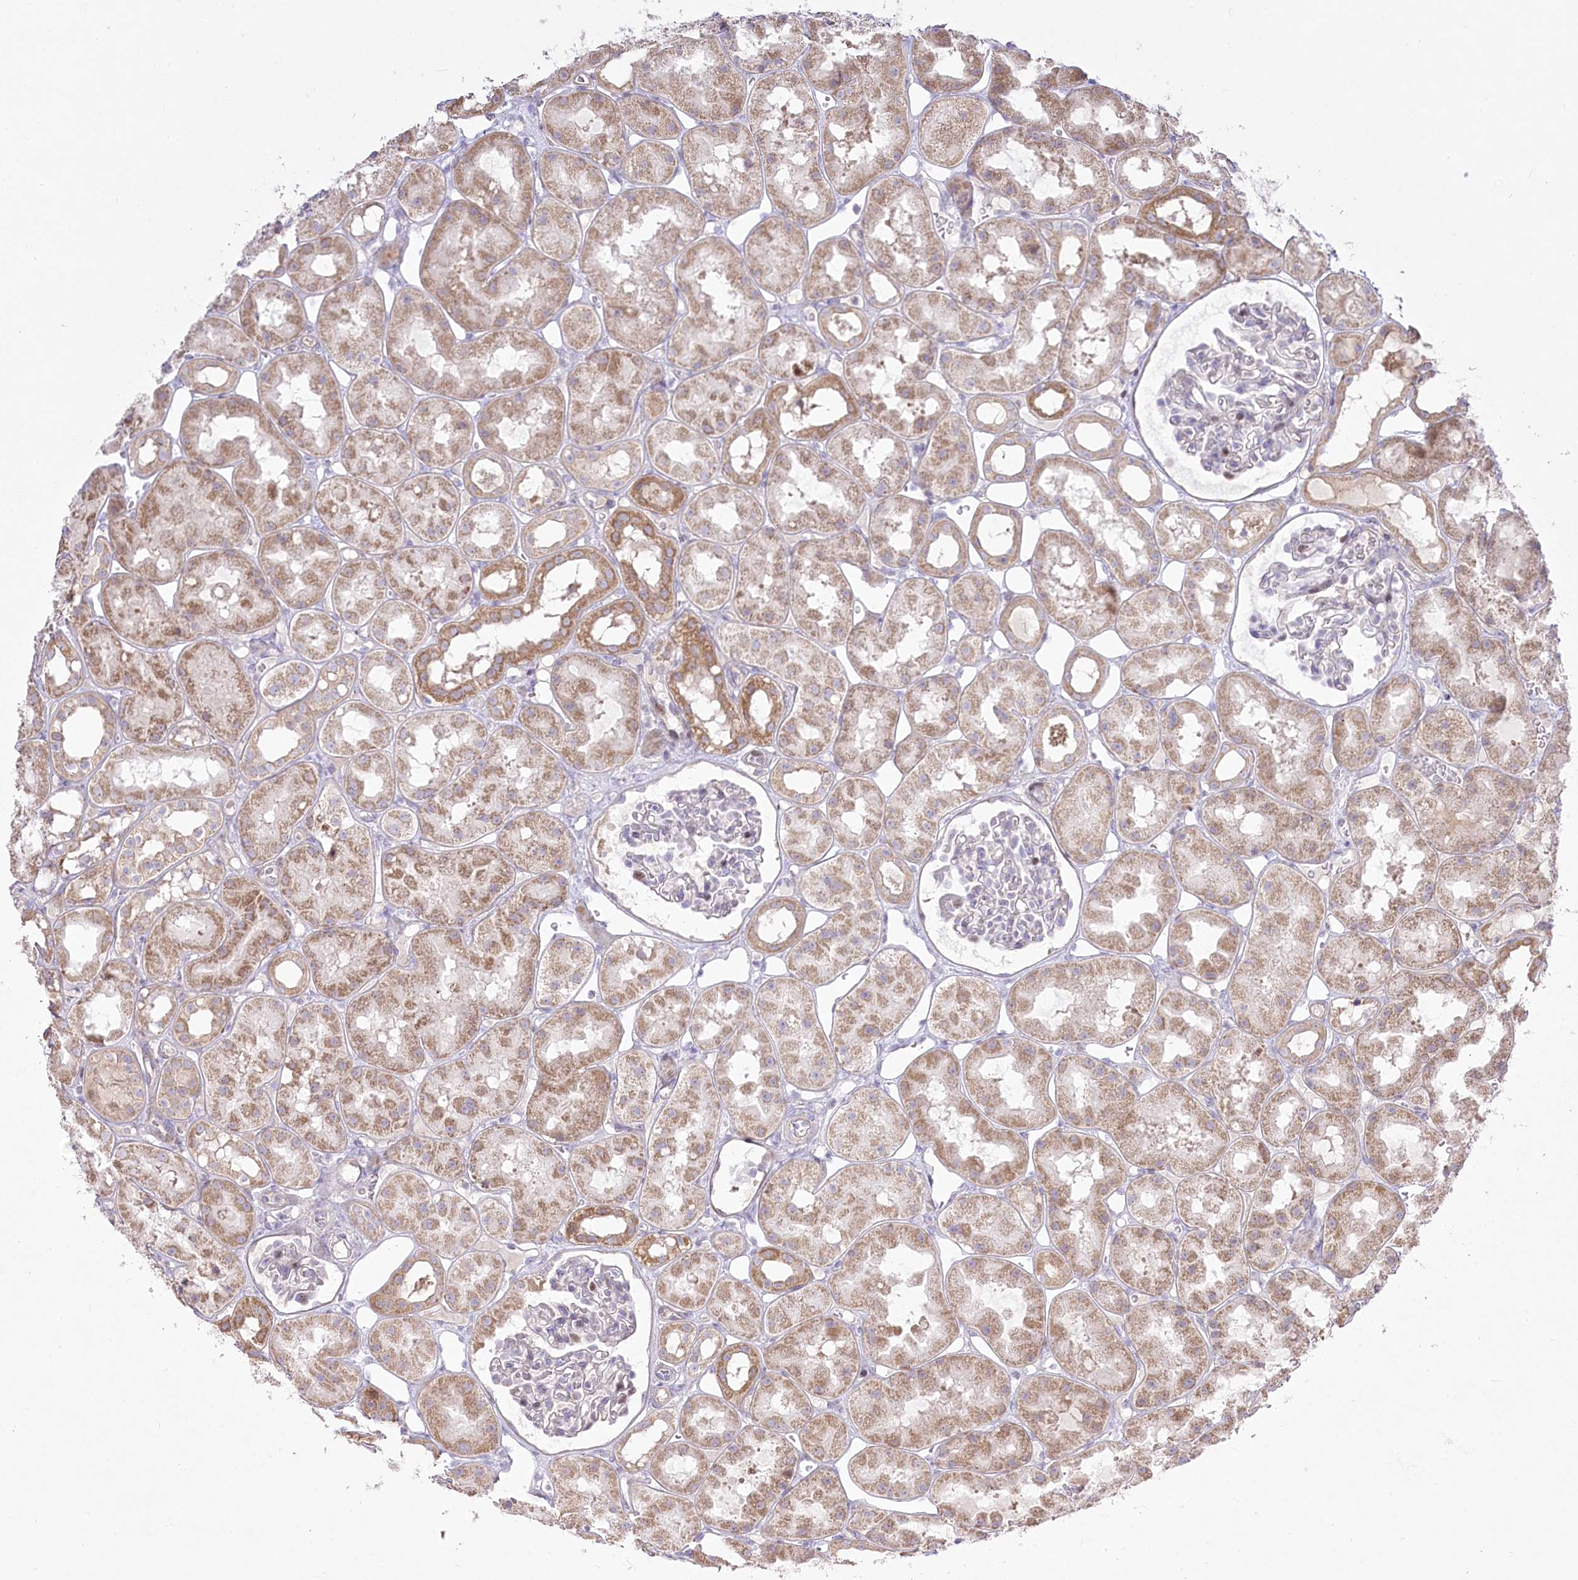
{"staining": {"intensity": "weak", "quantity": "<25%", "location": "nuclear"}, "tissue": "kidney", "cell_type": "Cells in glomeruli", "image_type": "normal", "snomed": [{"axis": "morphology", "description": "Normal tissue, NOS"}, {"axis": "topography", "description": "Kidney"}], "caption": "Immunohistochemical staining of normal kidney demonstrates no significant positivity in cells in glomeruli. Nuclei are stained in blue.", "gene": "CEP164", "patient": {"sex": "male", "age": 16}}